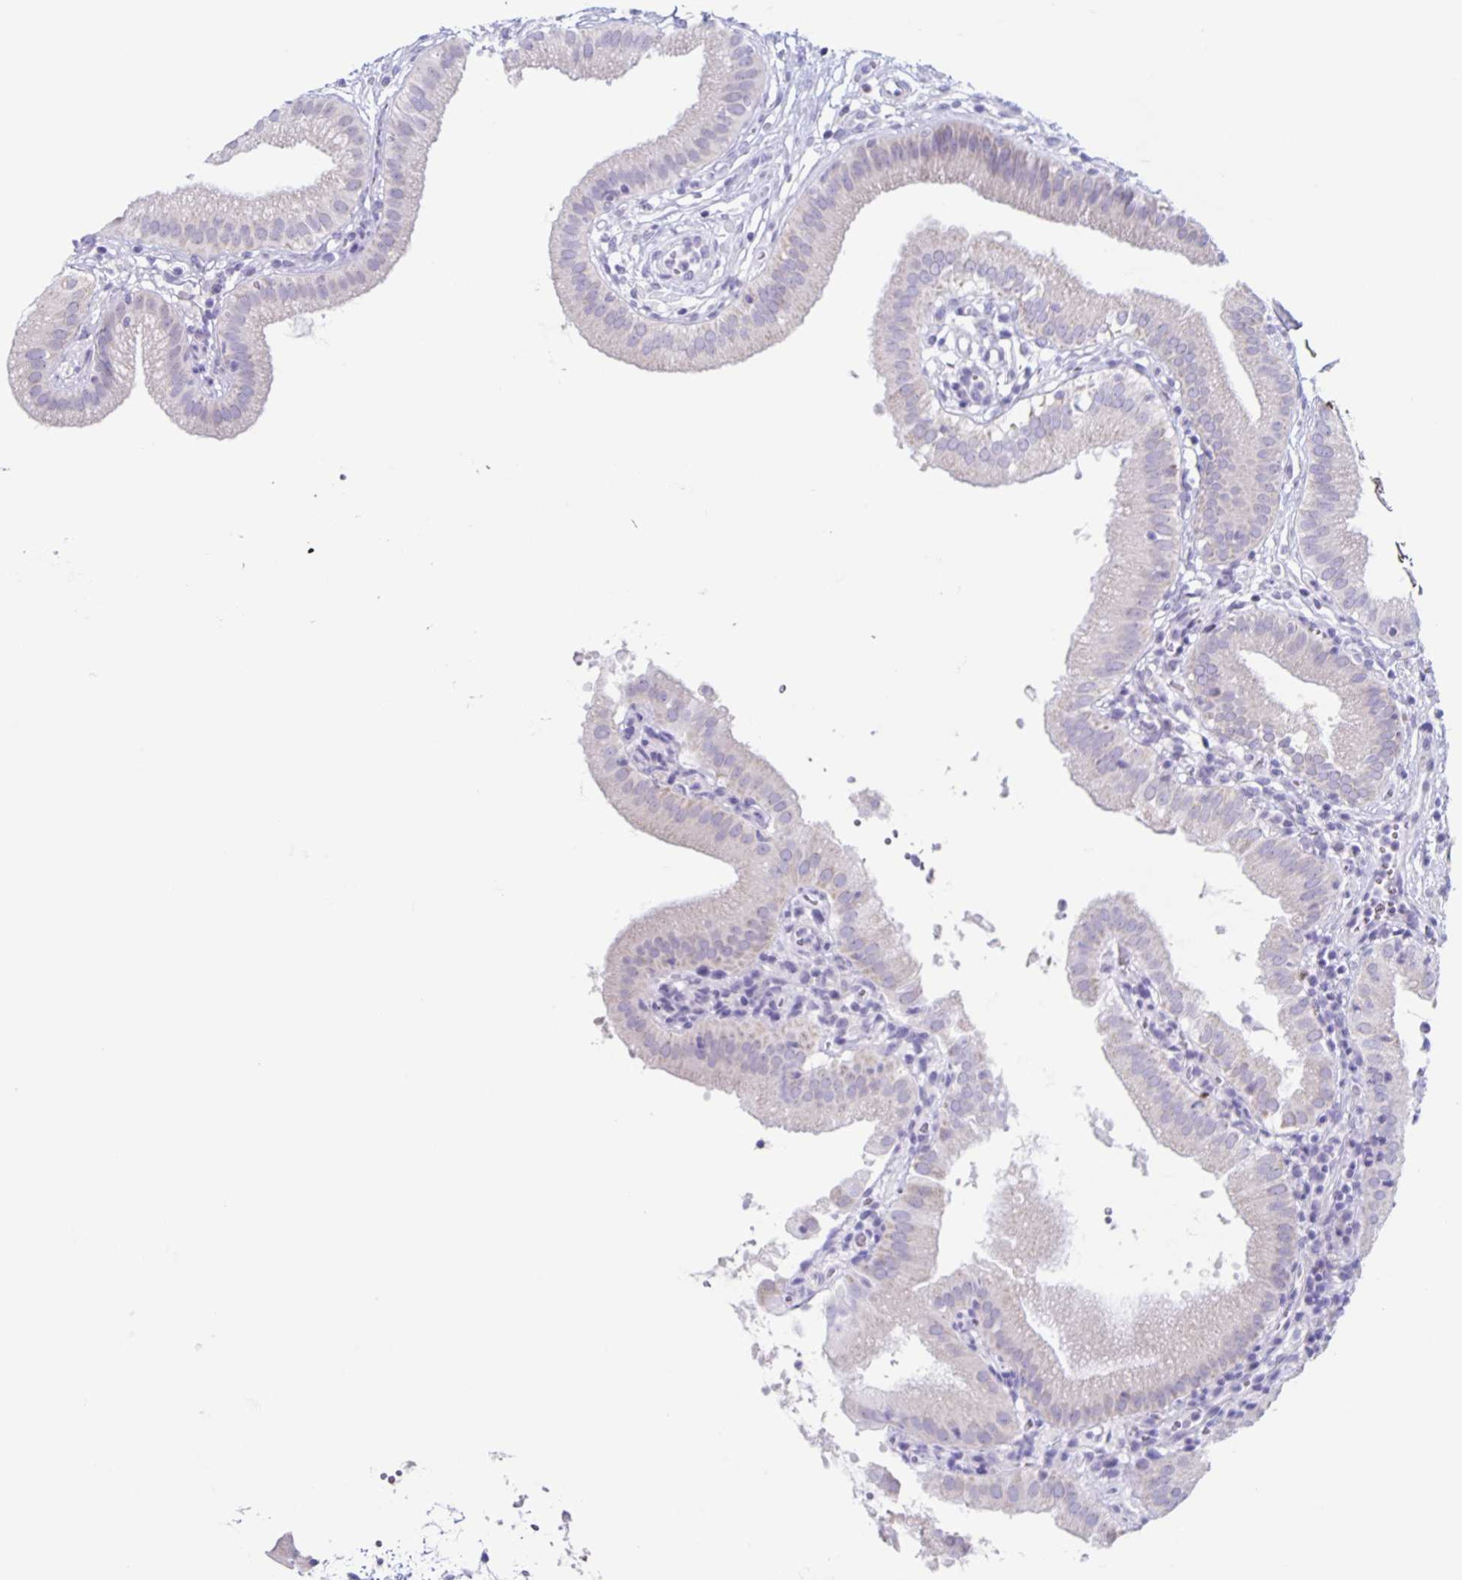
{"staining": {"intensity": "negative", "quantity": "none", "location": "none"}, "tissue": "gallbladder", "cell_type": "Glandular cells", "image_type": "normal", "snomed": [{"axis": "morphology", "description": "Normal tissue, NOS"}, {"axis": "topography", "description": "Gallbladder"}], "caption": "DAB immunohistochemical staining of normal human gallbladder exhibits no significant staining in glandular cells. Brightfield microscopy of IHC stained with DAB (brown) and hematoxylin (blue), captured at high magnification.", "gene": "CT45A10", "patient": {"sex": "female", "age": 65}}